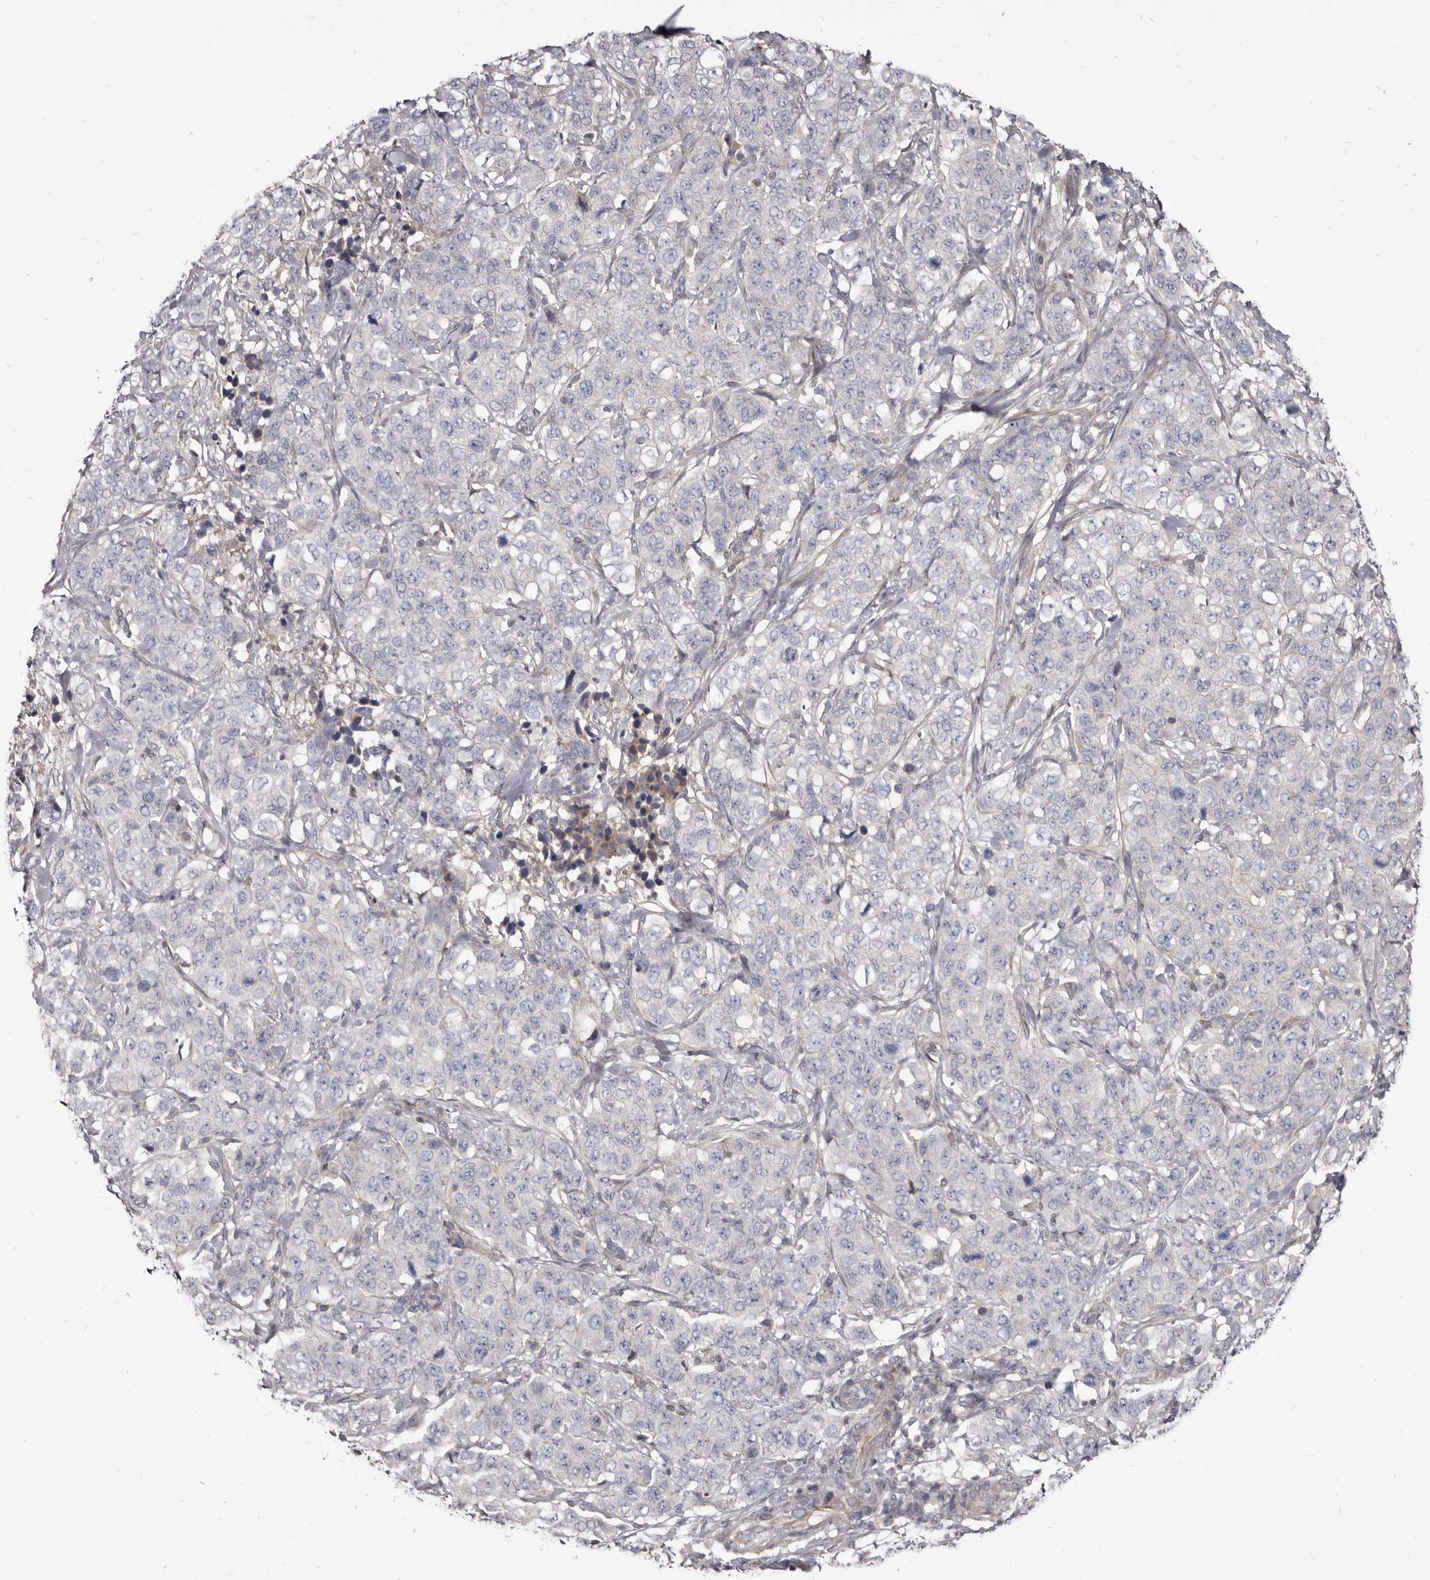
{"staining": {"intensity": "negative", "quantity": "none", "location": "none"}, "tissue": "stomach cancer", "cell_type": "Tumor cells", "image_type": "cancer", "snomed": [{"axis": "morphology", "description": "Adenocarcinoma, NOS"}, {"axis": "topography", "description": "Stomach"}], "caption": "A high-resolution histopathology image shows immunohistochemistry staining of adenocarcinoma (stomach), which shows no significant expression in tumor cells.", "gene": "FAS", "patient": {"sex": "male", "age": 48}}